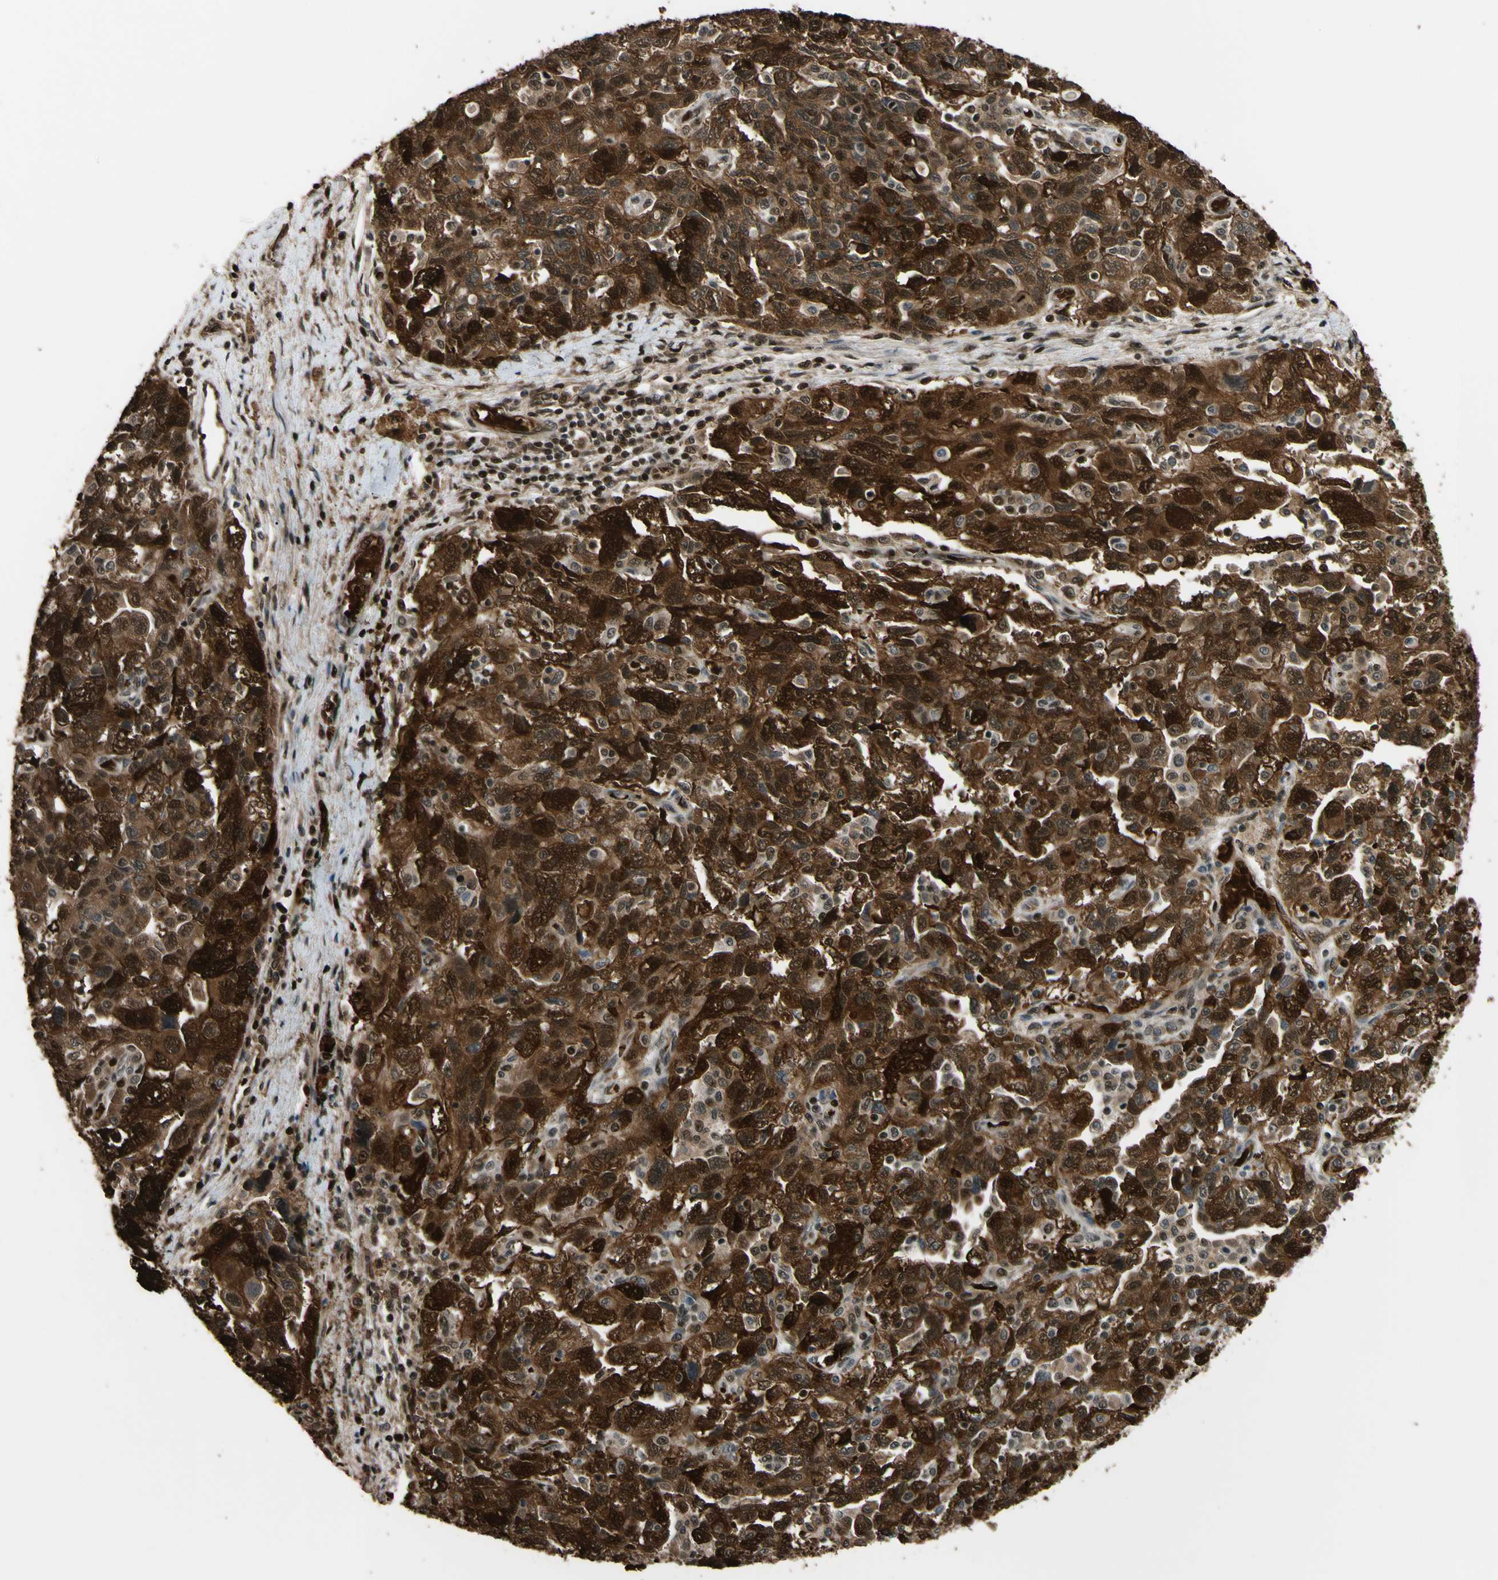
{"staining": {"intensity": "strong", "quantity": ">75%", "location": "cytoplasmic/membranous,nuclear"}, "tissue": "ovarian cancer", "cell_type": "Tumor cells", "image_type": "cancer", "snomed": [{"axis": "morphology", "description": "Carcinoma, NOS"}, {"axis": "morphology", "description": "Cystadenocarcinoma, serous, NOS"}, {"axis": "topography", "description": "Ovary"}], "caption": "Protein expression by immunohistochemistry (IHC) shows strong cytoplasmic/membranous and nuclear expression in about >75% of tumor cells in ovarian cancer.", "gene": "THAP12", "patient": {"sex": "female", "age": 69}}